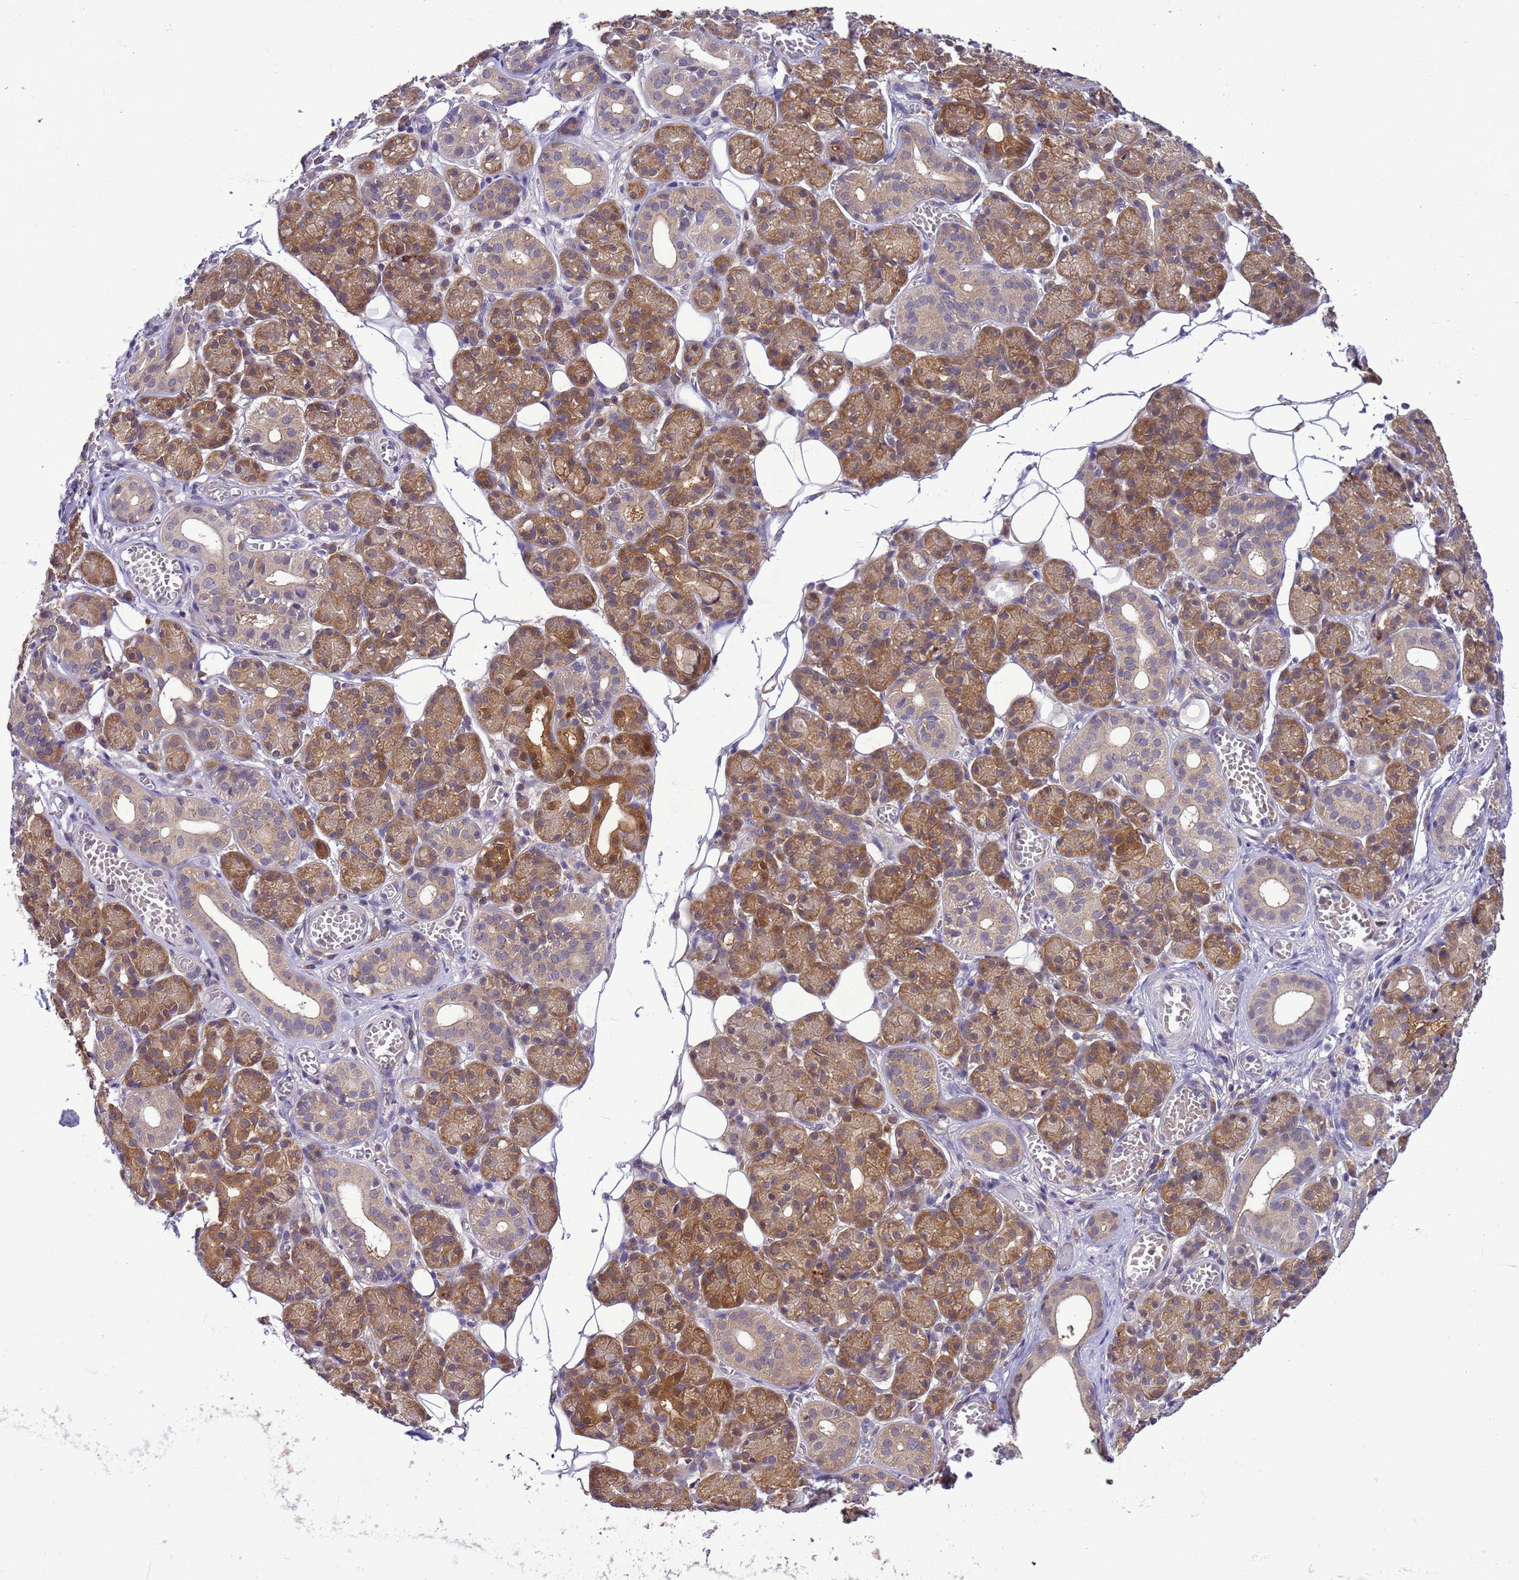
{"staining": {"intensity": "moderate", "quantity": "25%-75%", "location": "cytoplasmic/membranous"}, "tissue": "salivary gland", "cell_type": "Glandular cells", "image_type": "normal", "snomed": [{"axis": "morphology", "description": "Normal tissue, NOS"}, {"axis": "topography", "description": "Salivary gland"}], "caption": "Benign salivary gland shows moderate cytoplasmic/membranous expression in approximately 25%-75% of glandular cells, visualized by immunohistochemistry.", "gene": "DDI2", "patient": {"sex": "male", "age": 63}}